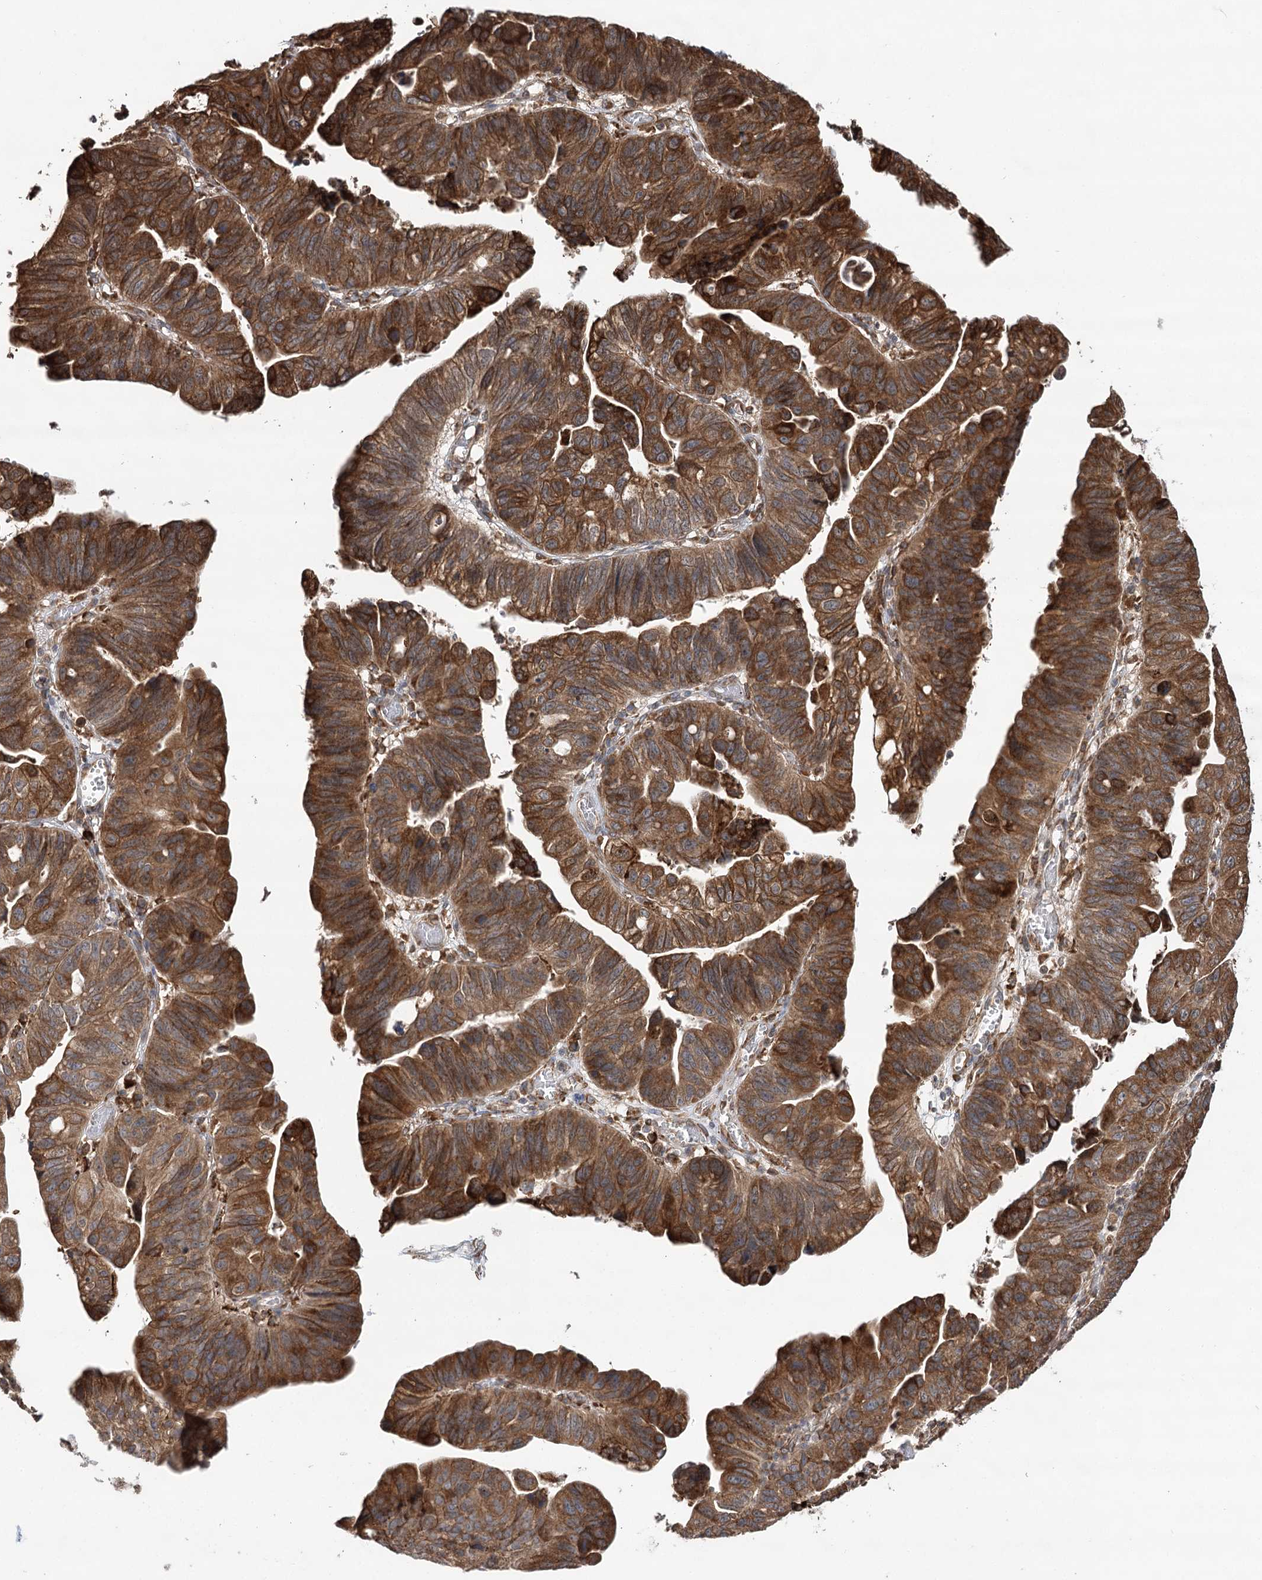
{"staining": {"intensity": "strong", "quantity": ">75%", "location": "cytoplasmic/membranous"}, "tissue": "stomach cancer", "cell_type": "Tumor cells", "image_type": "cancer", "snomed": [{"axis": "morphology", "description": "Adenocarcinoma, NOS"}, {"axis": "topography", "description": "Stomach"}], "caption": "Tumor cells reveal high levels of strong cytoplasmic/membranous staining in about >75% of cells in human stomach cancer (adenocarcinoma).", "gene": "DNAJB14", "patient": {"sex": "male", "age": 59}}